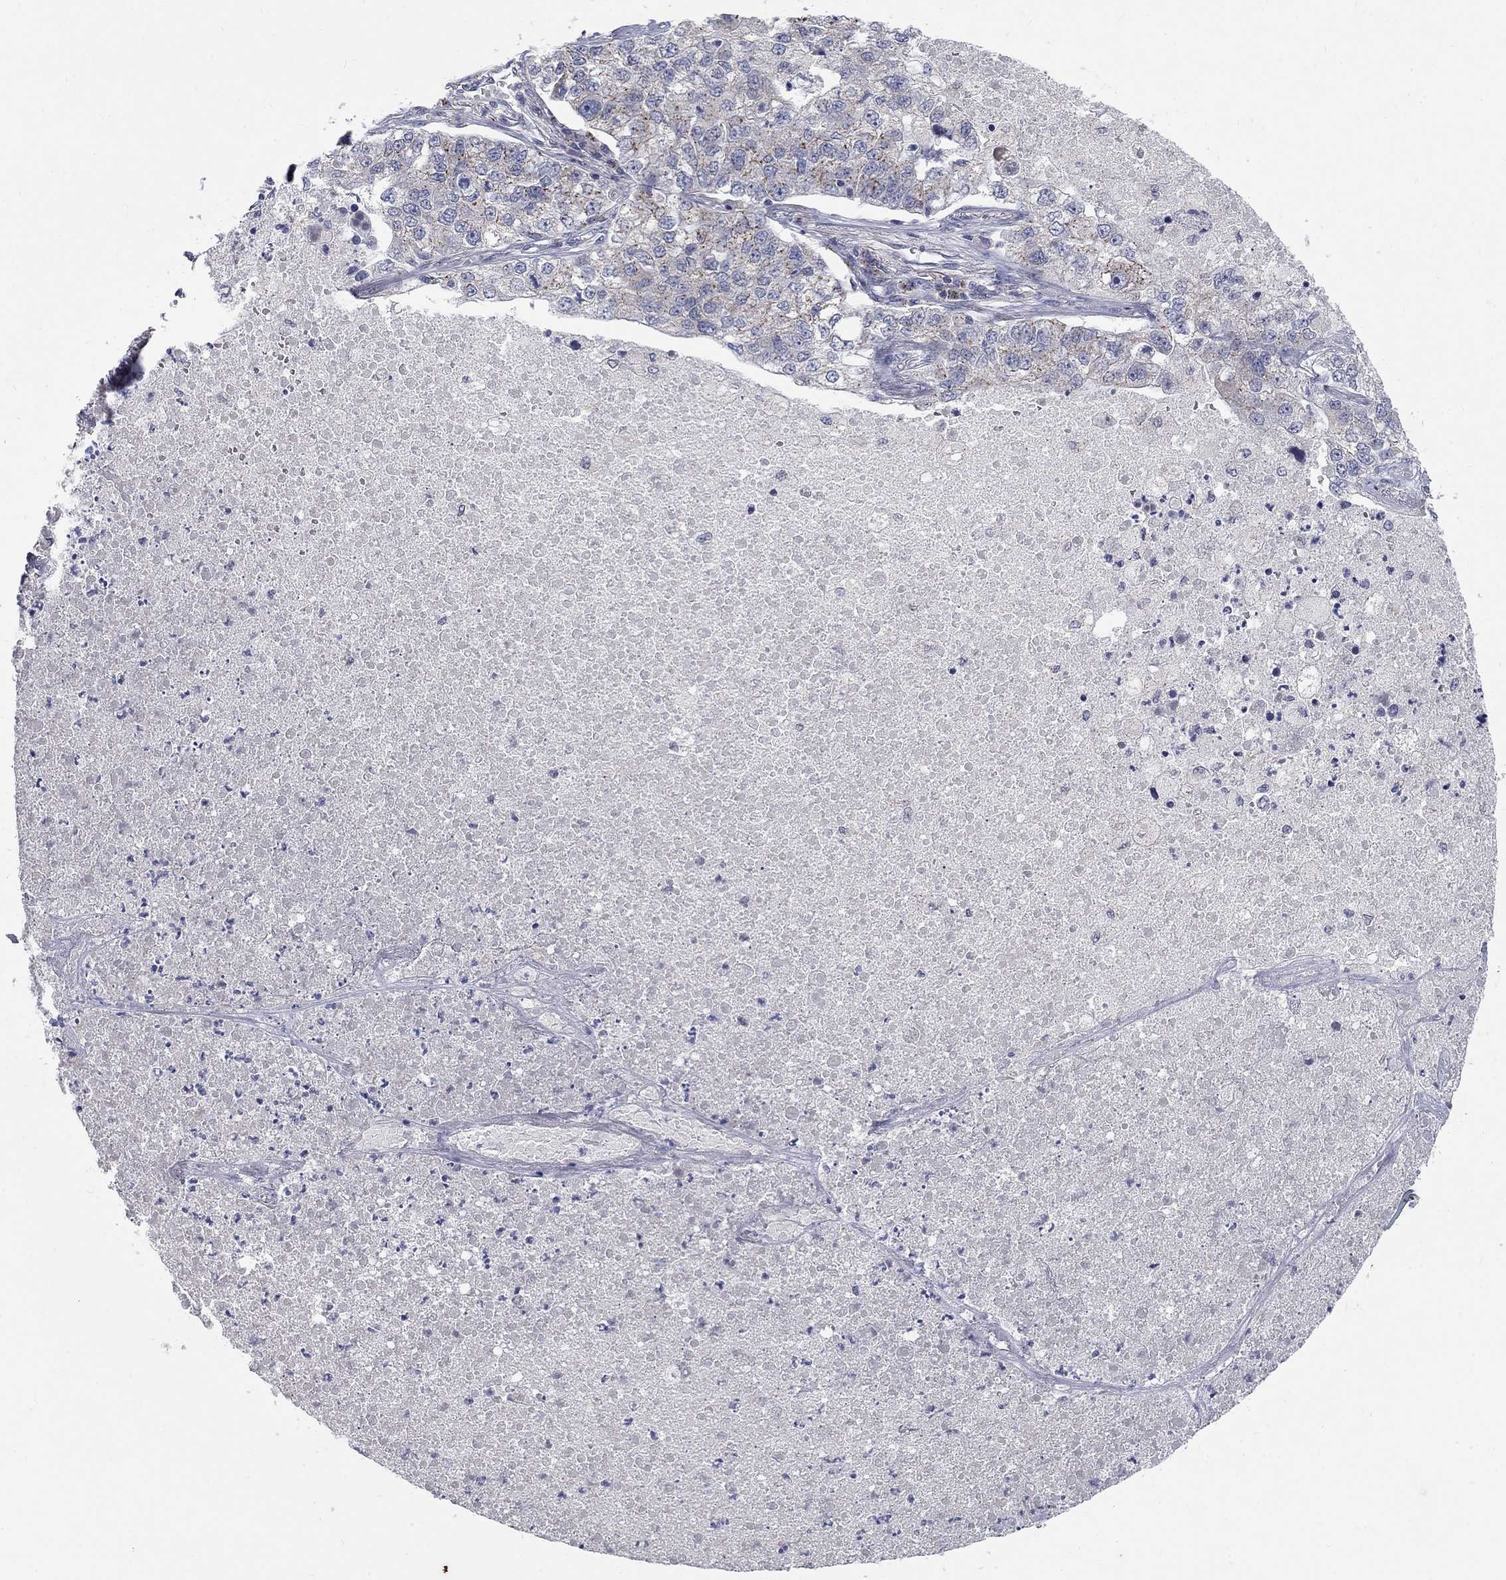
{"staining": {"intensity": "weak", "quantity": "<25%", "location": "cytoplasmic/membranous"}, "tissue": "lung cancer", "cell_type": "Tumor cells", "image_type": "cancer", "snomed": [{"axis": "morphology", "description": "Adenocarcinoma, NOS"}, {"axis": "topography", "description": "Lung"}], "caption": "There is no significant expression in tumor cells of lung adenocarcinoma.", "gene": "PANK3", "patient": {"sex": "male", "age": 49}}